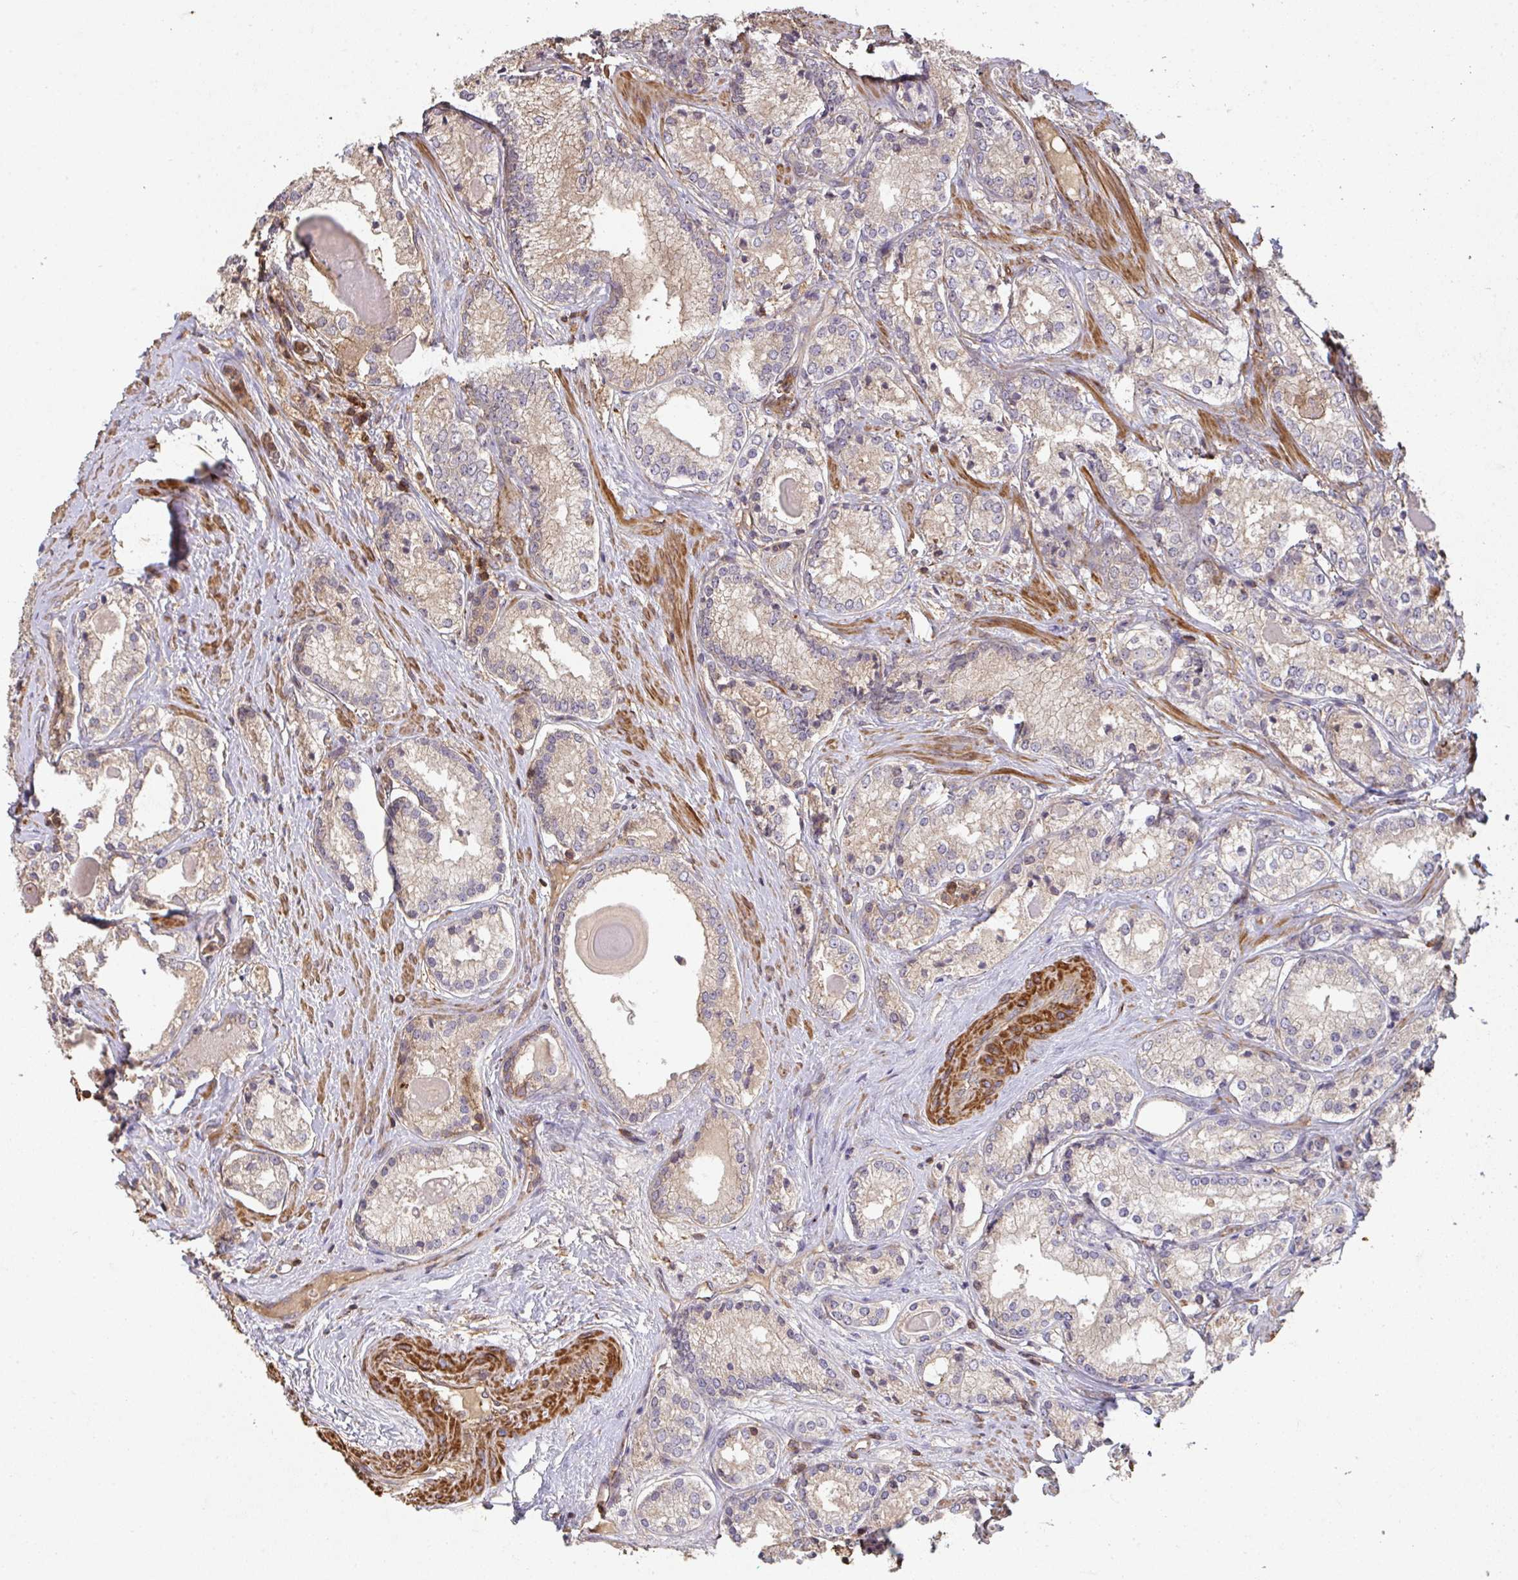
{"staining": {"intensity": "weak", "quantity": ">75%", "location": "cytoplasmic/membranous"}, "tissue": "prostate cancer", "cell_type": "Tumor cells", "image_type": "cancer", "snomed": [{"axis": "morphology", "description": "Adenocarcinoma, NOS"}, {"axis": "morphology", "description": "Adenocarcinoma, Low grade"}, {"axis": "topography", "description": "Prostate"}], "caption": "A high-resolution micrograph shows IHC staining of low-grade adenocarcinoma (prostate), which shows weak cytoplasmic/membranous positivity in approximately >75% of tumor cells.", "gene": "TNMD", "patient": {"sex": "male", "age": 68}}